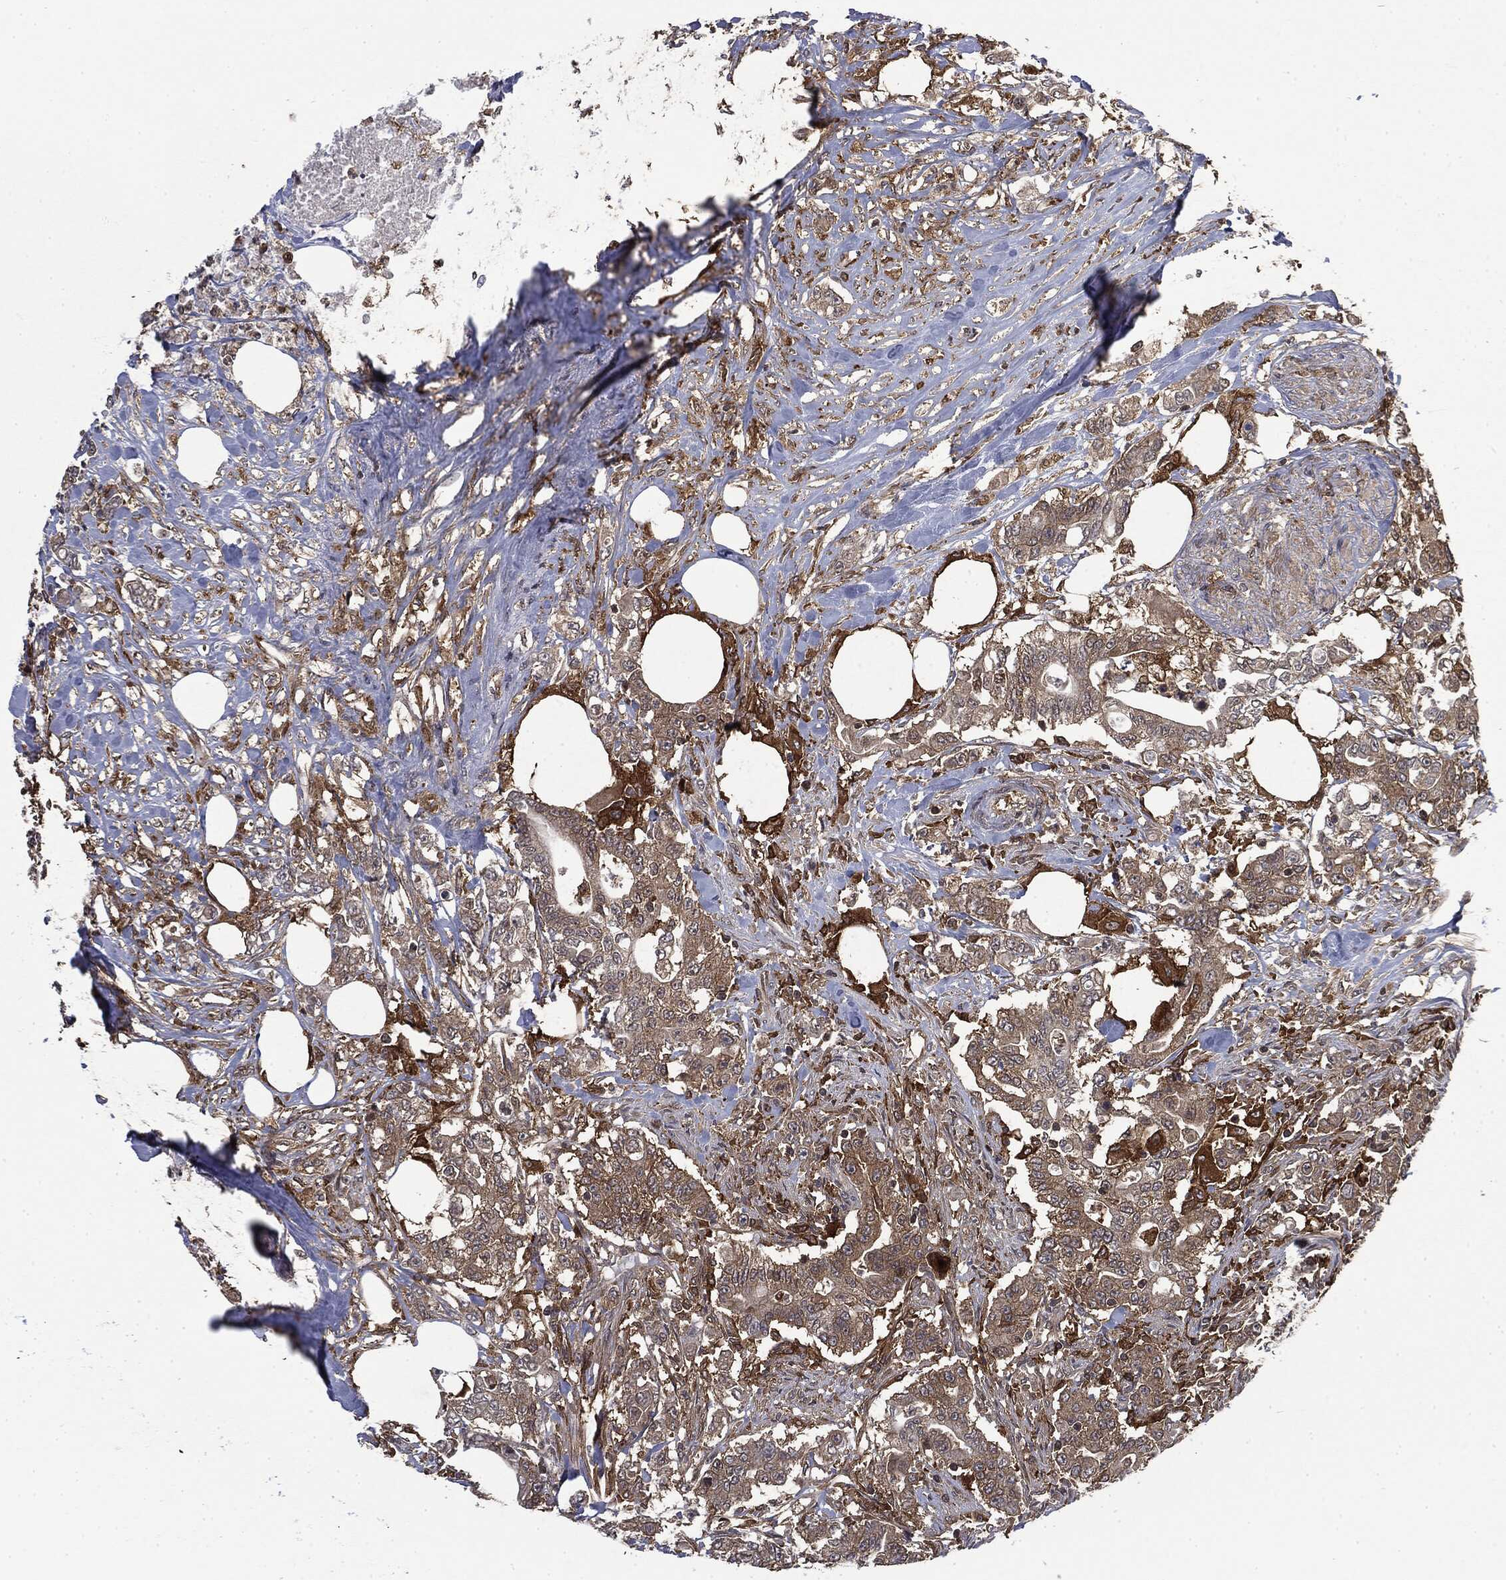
{"staining": {"intensity": "moderate", "quantity": "<25%", "location": "cytoplasmic/membranous"}, "tissue": "colorectal cancer", "cell_type": "Tumor cells", "image_type": "cancer", "snomed": [{"axis": "morphology", "description": "Adenocarcinoma, NOS"}, {"axis": "topography", "description": "Colon"}], "caption": "A low amount of moderate cytoplasmic/membranous staining is present in approximately <25% of tumor cells in colorectal cancer tissue.", "gene": "SNX5", "patient": {"sex": "female", "age": 48}}